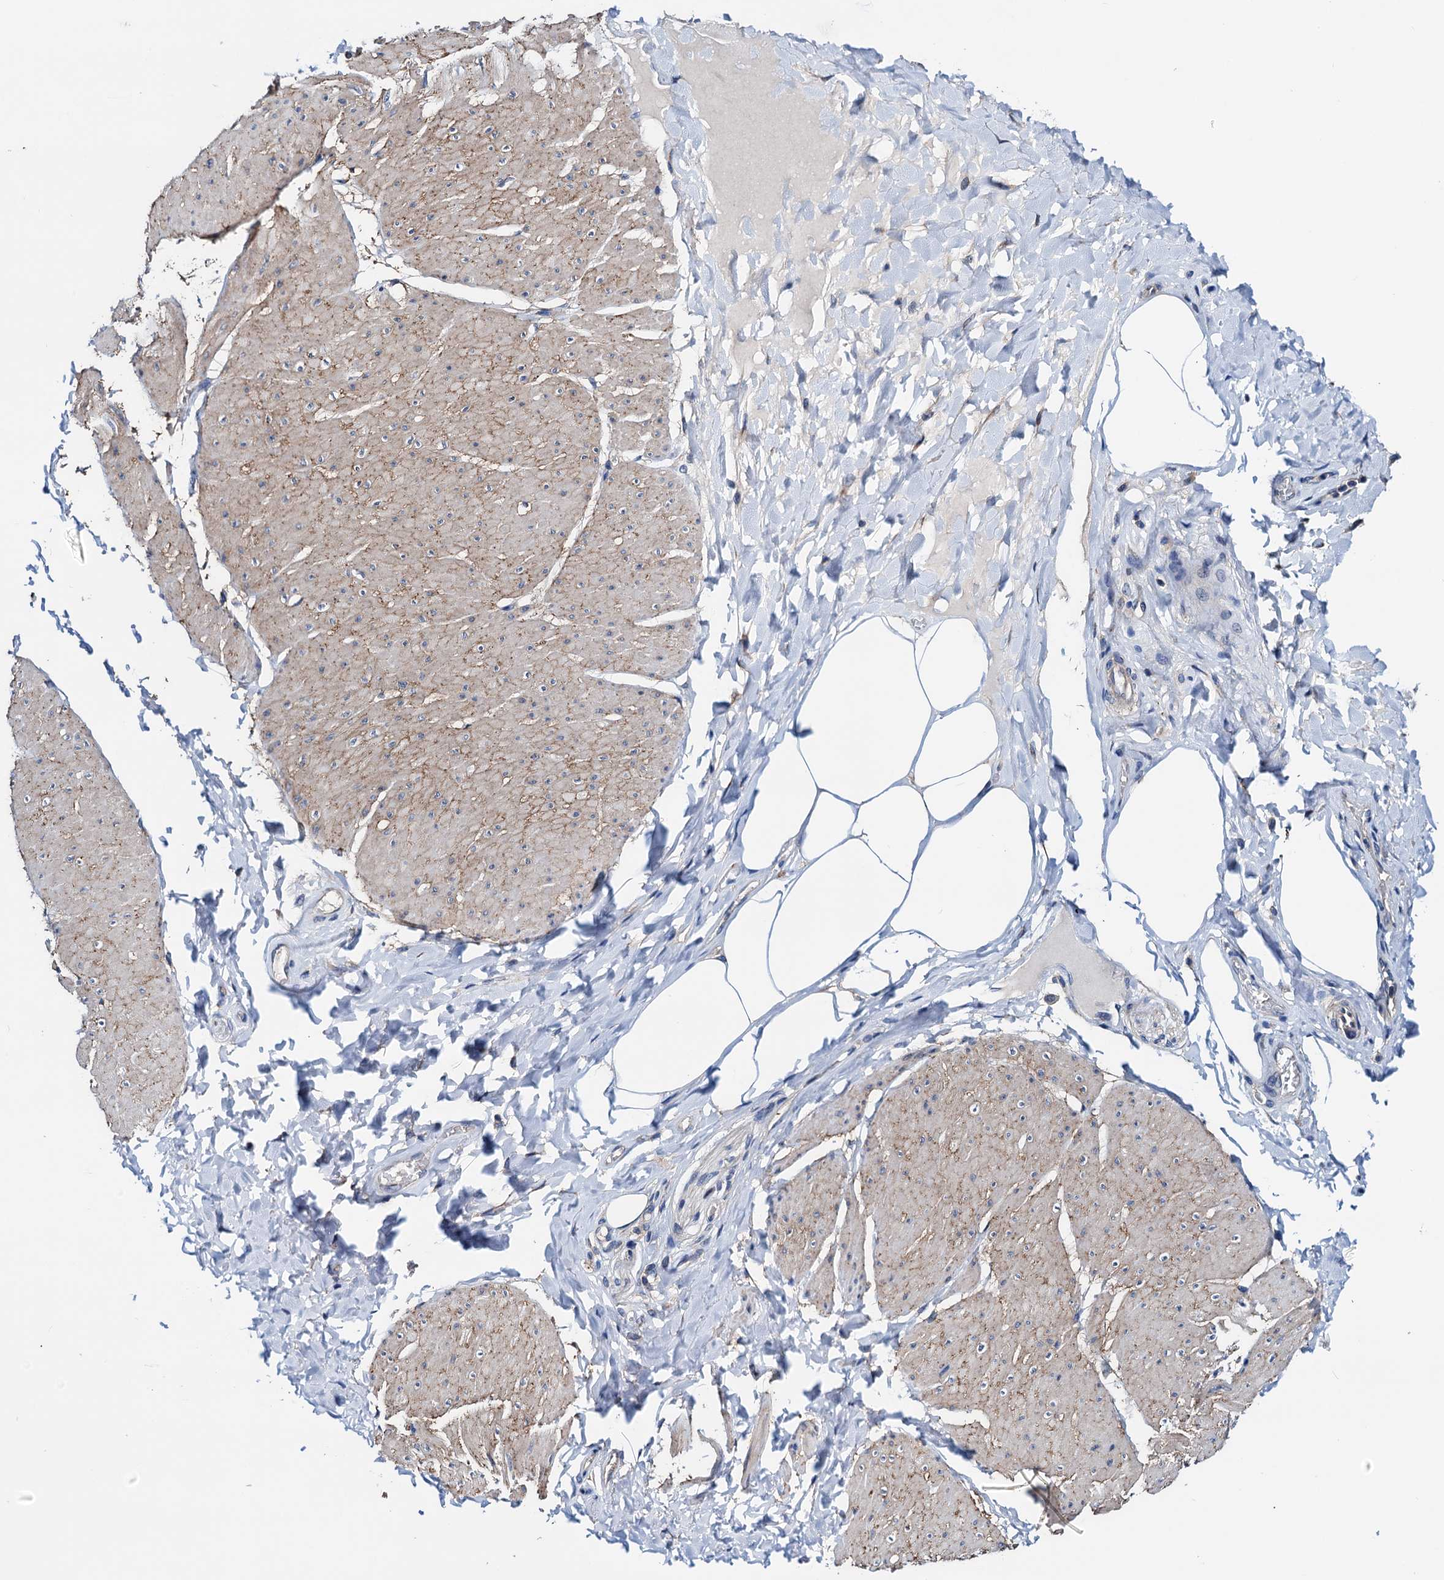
{"staining": {"intensity": "moderate", "quantity": "<25%", "location": "cytoplasmic/membranous"}, "tissue": "smooth muscle", "cell_type": "Smooth muscle cells", "image_type": "normal", "snomed": [{"axis": "morphology", "description": "Urothelial carcinoma, High grade"}, {"axis": "topography", "description": "Urinary bladder"}], "caption": "The immunohistochemical stain labels moderate cytoplasmic/membranous expression in smooth muscle cells of unremarkable smooth muscle.", "gene": "GCOM1", "patient": {"sex": "male", "age": 46}}